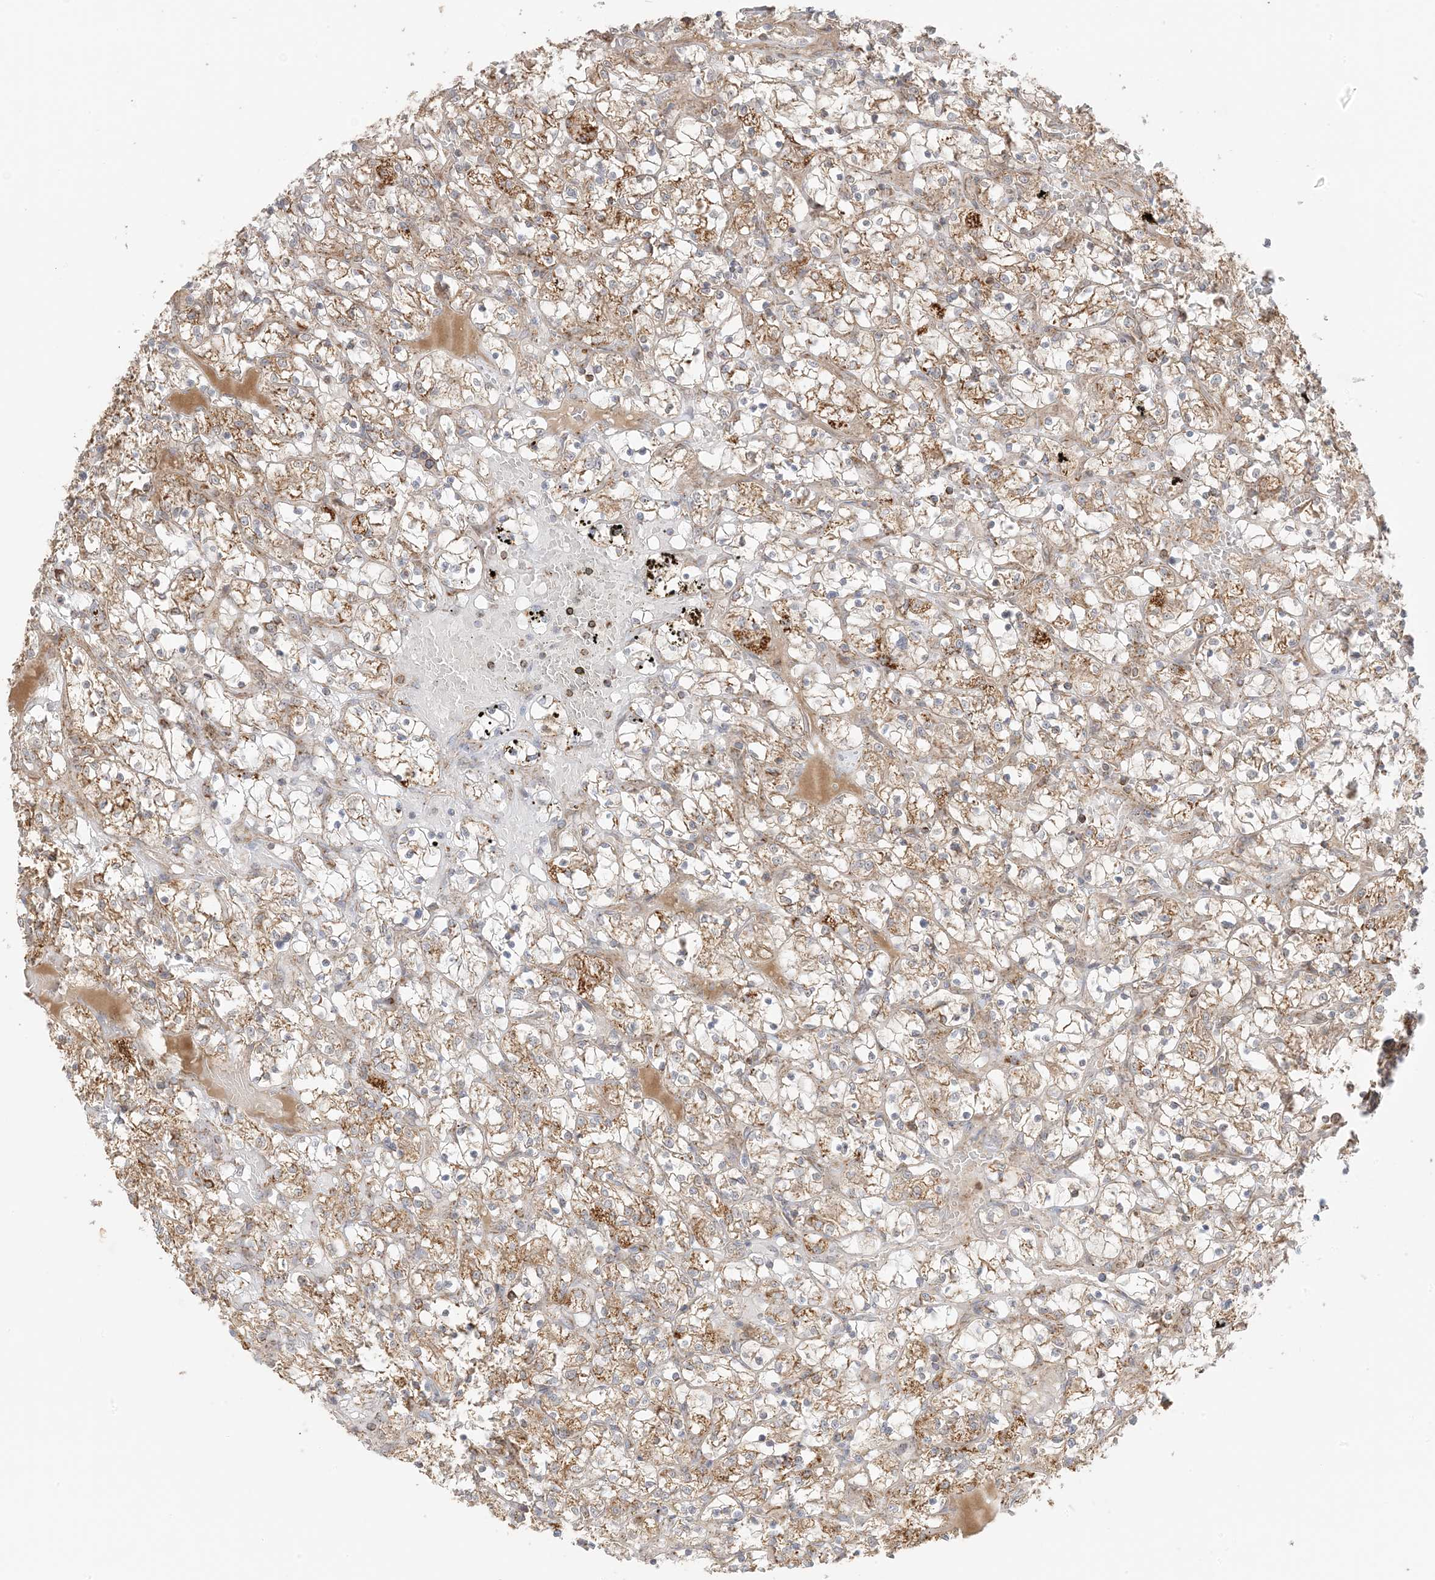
{"staining": {"intensity": "moderate", "quantity": ">75%", "location": "cytoplasmic/membranous"}, "tissue": "renal cancer", "cell_type": "Tumor cells", "image_type": "cancer", "snomed": [{"axis": "morphology", "description": "Adenocarcinoma, NOS"}, {"axis": "topography", "description": "Kidney"}], "caption": "An image of renal cancer (adenocarcinoma) stained for a protein exhibits moderate cytoplasmic/membranous brown staining in tumor cells.", "gene": "N4BP3", "patient": {"sex": "female", "age": 69}}